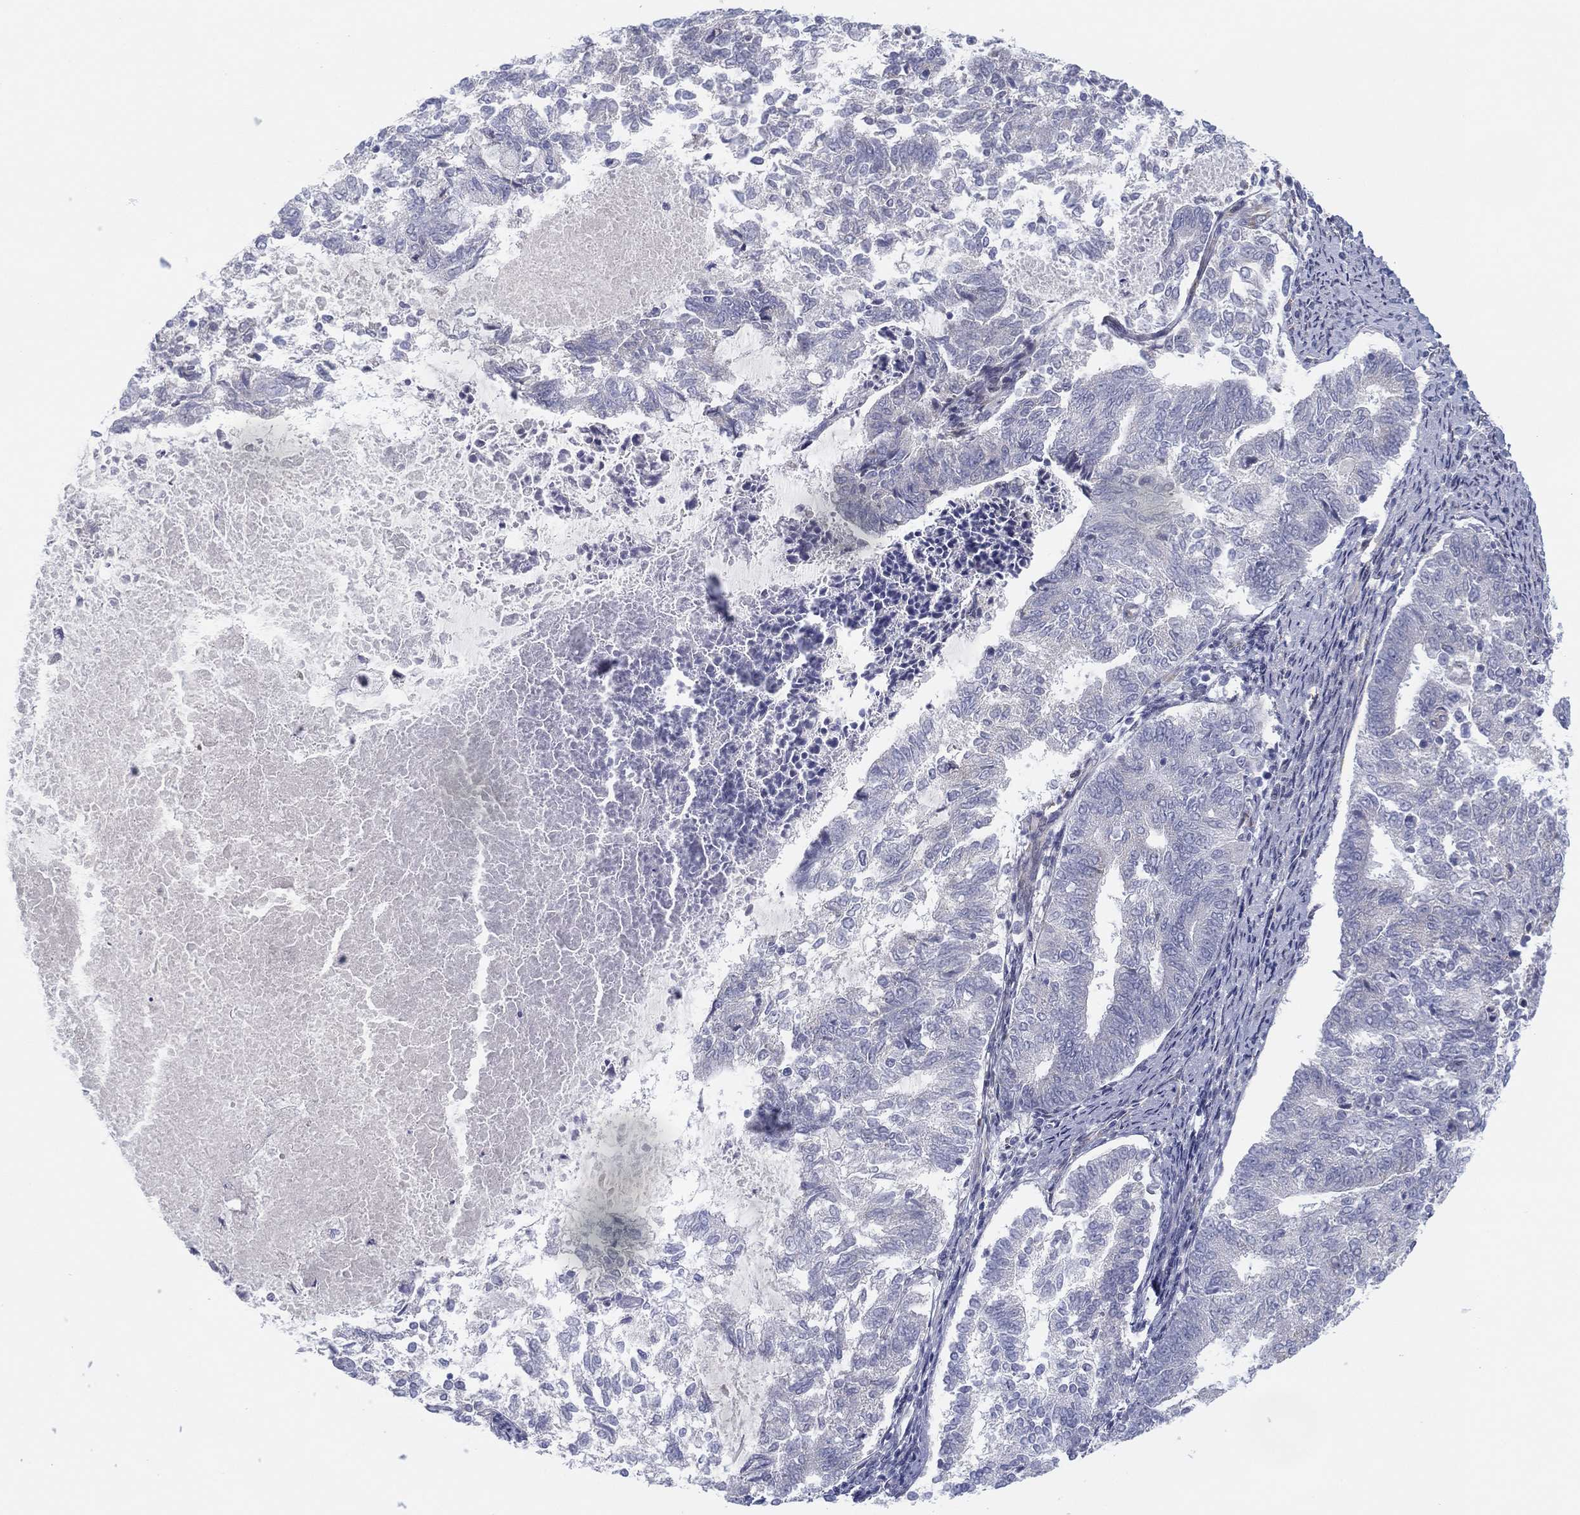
{"staining": {"intensity": "negative", "quantity": "none", "location": "none"}, "tissue": "endometrial cancer", "cell_type": "Tumor cells", "image_type": "cancer", "snomed": [{"axis": "morphology", "description": "Adenocarcinoma, NOS"}, {"axis": "topography", "description": "Endometrium"}], "caption": "A micrograph of human adenocarcinoma (endometrial) is negative for staining in tumor cells.", "gene": "MLF1", "patient": {"sex": "female", "age": 65}}